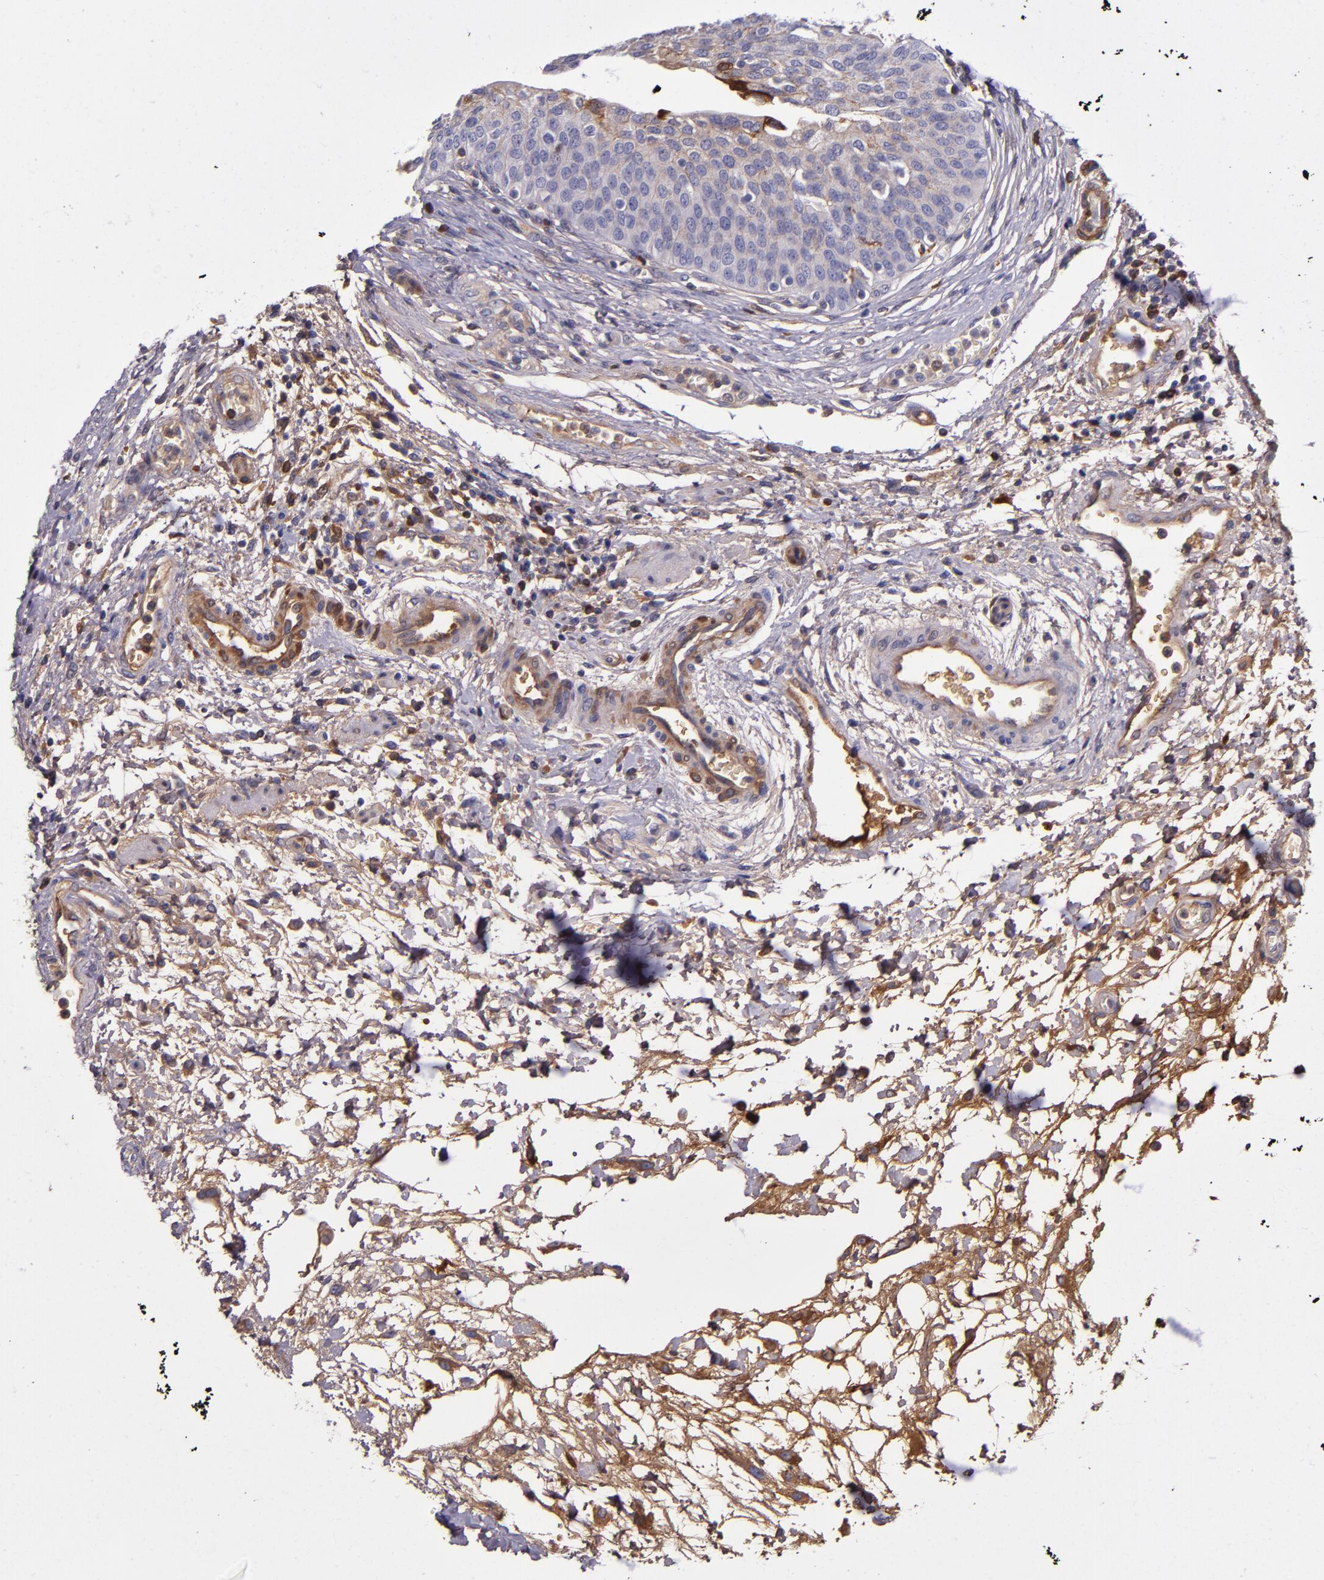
{"staining": {"intensity": "moderate", "quantity": "25%-75%", "location": "cytoplasmic/membranous"}, "tissue": "urinary bladder", "cell_type": "Urothelial cells", "image_type": "normal", "snomed": [{"axis": "morphology", "description": "Normal tissue, NOS"}, {"axis": "topography", "description": "Smooth muscle"}, {"axis": "topography", "description": "Urinary bladder"}], "caption": "Immunohistochemical staining of unremarkable urinary bladder reveals 25%-75% levels of moderate cytoplasmic/membranous protein expression in approximately 25%-75% of urothelial cells. (DAB (3,3'-diaminobenzidine) IHC with brightfield microscopy, high magnification).", "gene": "CLEC3B", "patient": {"sex": "male", "age": 35}}